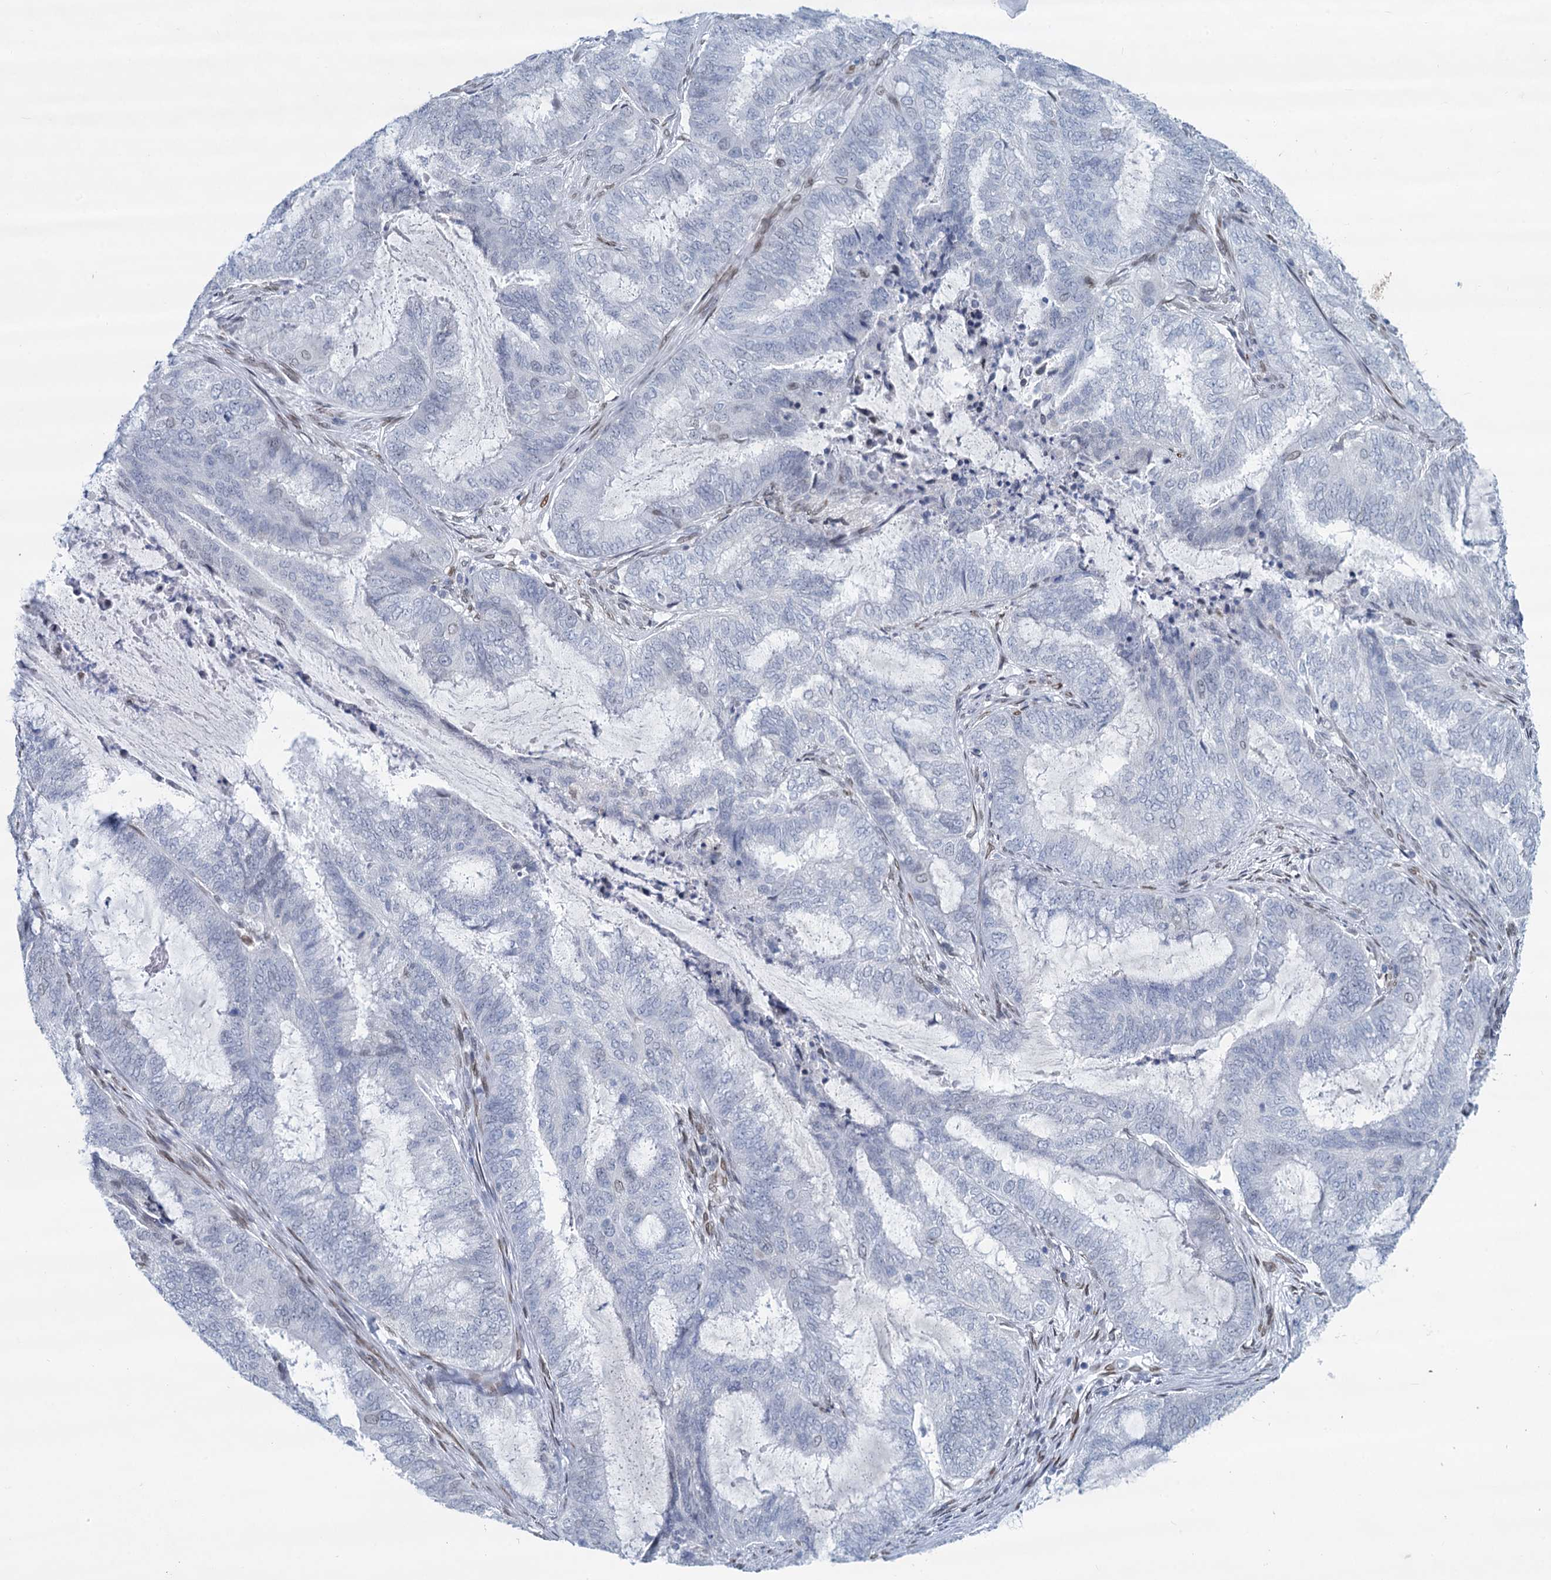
{"staining": {"intensity": "negative", "quantity": "none", "location": "none"}, "tissue": "endometrial cancer", "cell_type": "Tumor cells", "image_type": "cancer", "snomed": [{"axis": "morphology", "description": "Adenocarcinoma, NOS"}, {"axis": "topography", "description": "Endometrium"}], "caption": "Immunohistochemistry (IHC) of human adenocarcinoma (endometrial) demonstrates no positivity in tumor cells.", "gene": "PRSS35", "patient": {"sex": "female", "age": 51}}